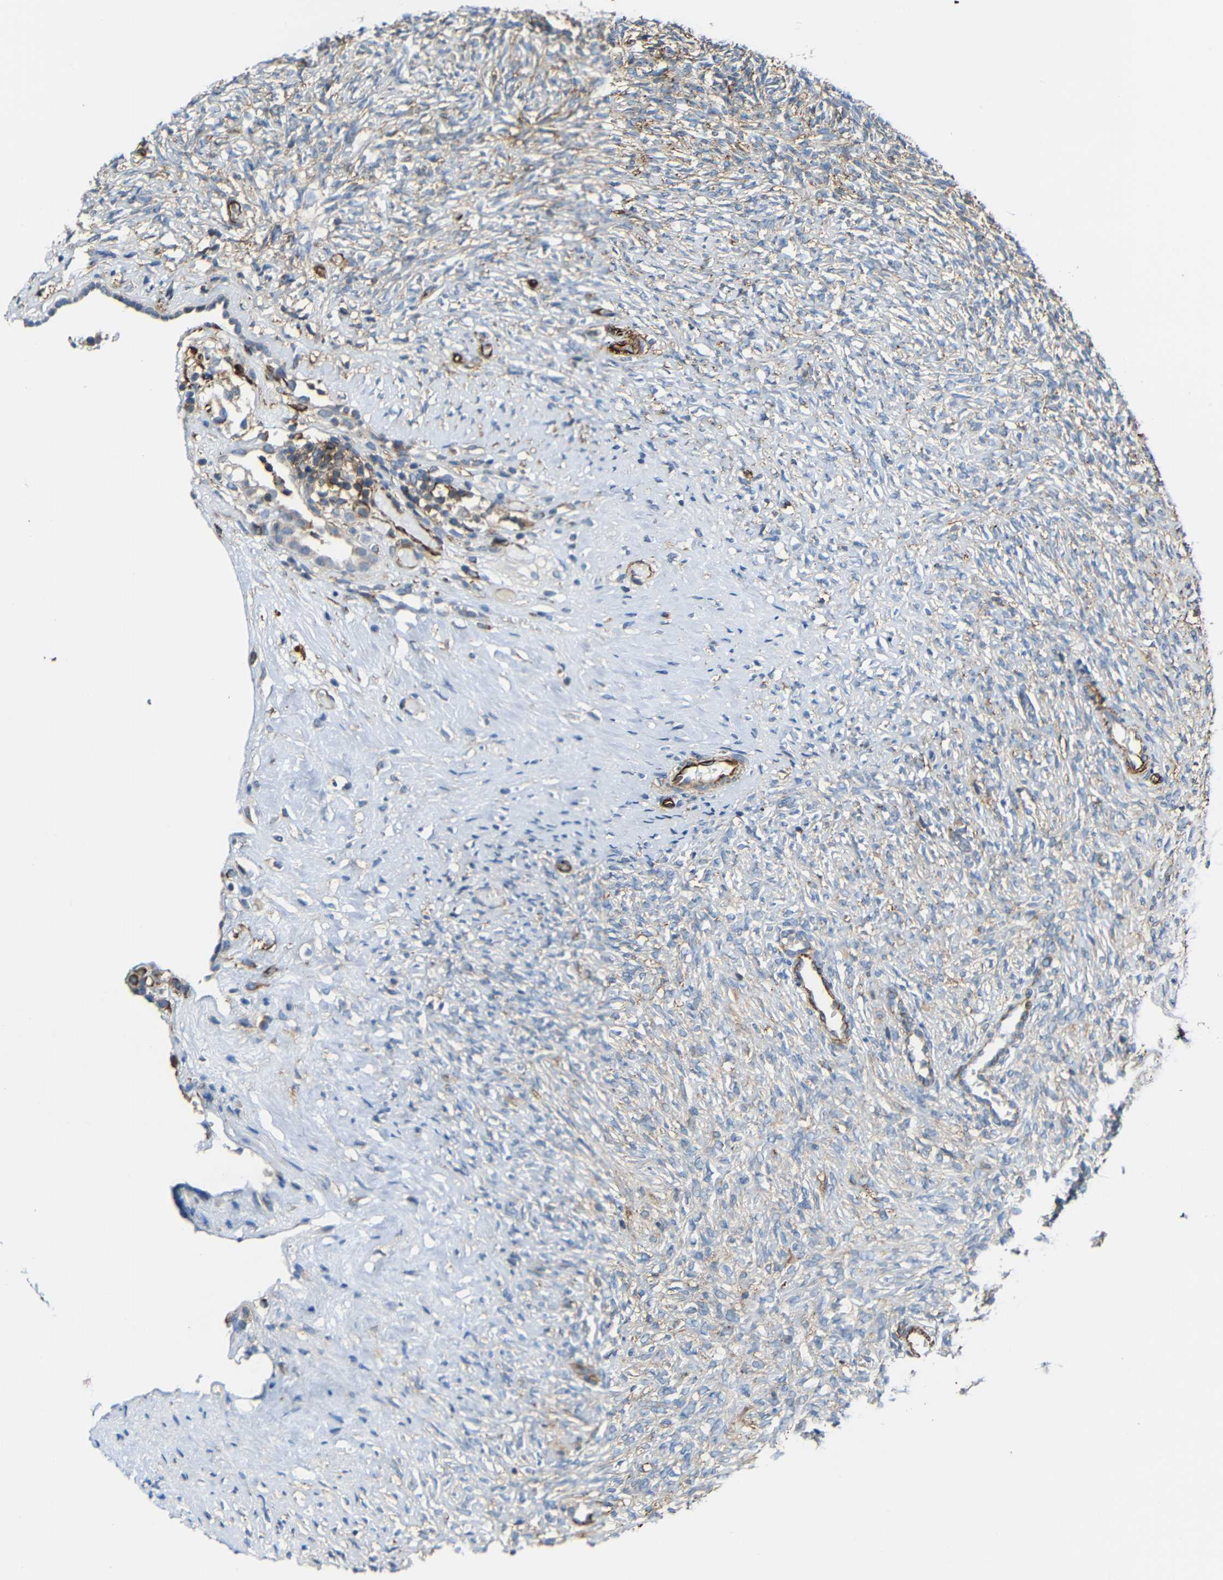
{"staining": {"intensity": "moderate", "quantity": ">75%", "location": "cytoplasmic/membranous"}, "tissue": "ovary", "cell_type": "Follicle cells", "image_type": "normal", "snomed": [{"axis": "morphology", "description": "Normal tissue, NOS"}, {"axis": "topography", "description": "Ovary"}], "caption": "DAB (3,3'-diaminobenzidine) immunohistochemical staining of normal human ovary reveals moderate cytoplasmic/membranous protein expression in about >75% of follicle cells. (DAB (3,3'-diaminobenzidine) IHC, brown staining for protein, blue staining for nuclei).", "gene": "IGSF10", "patient": {"sex": "female", "age": 35}}